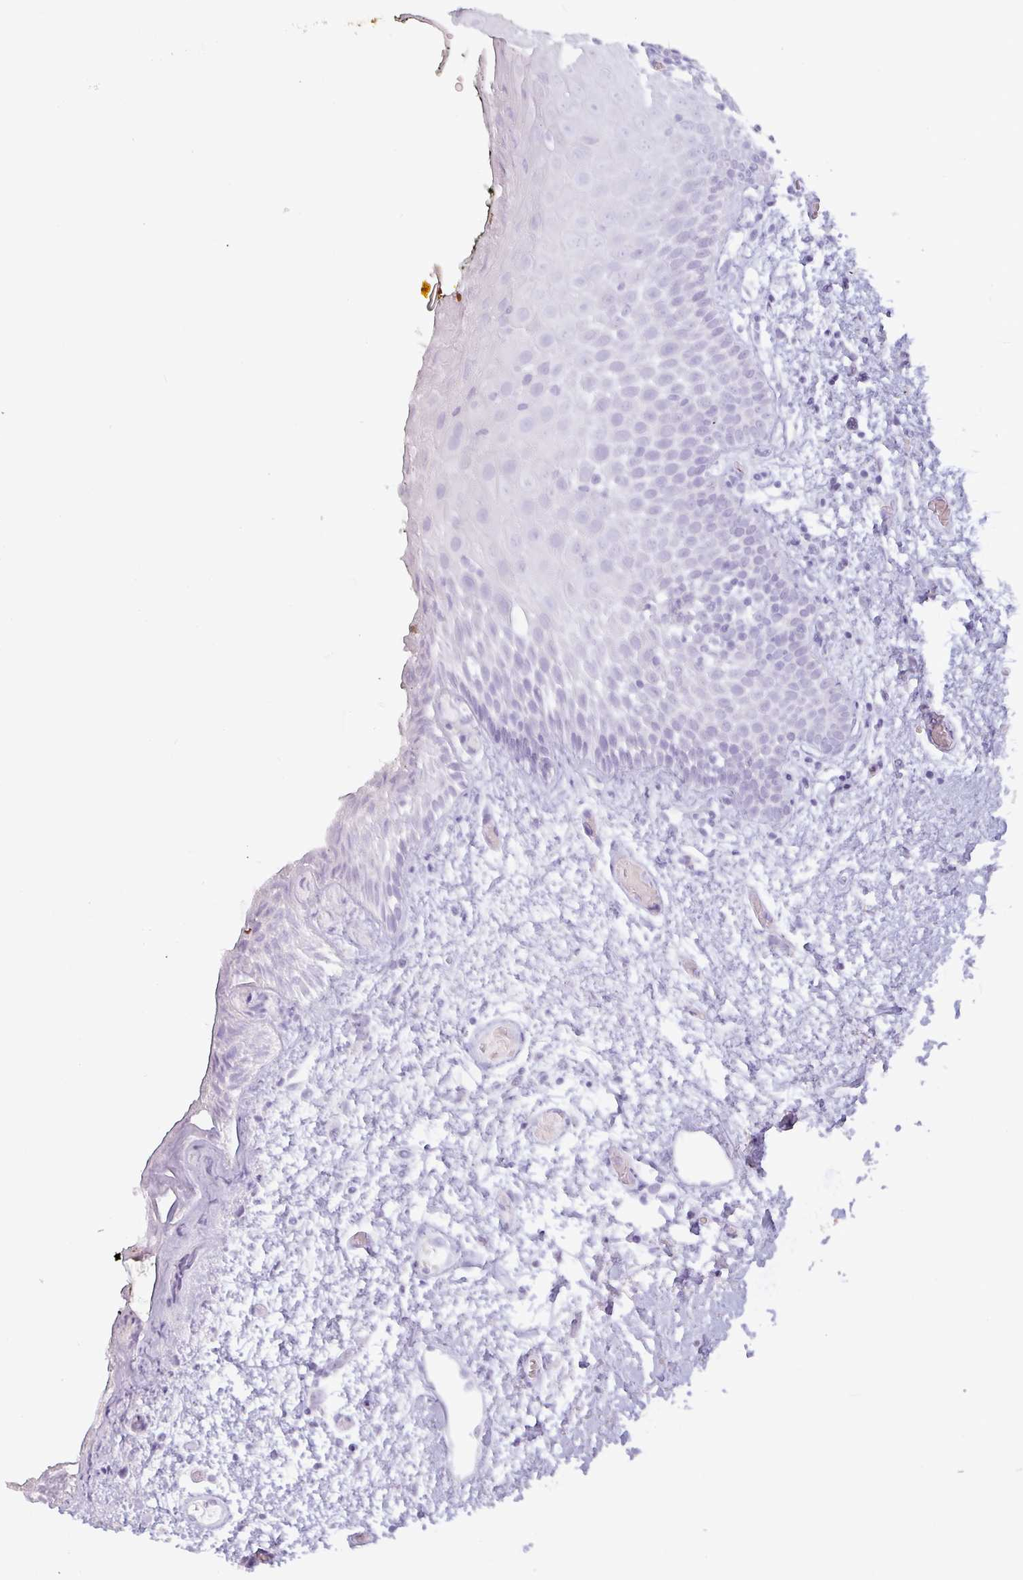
{"staining": {"intensity": "negative", "quantity": "none", "location": "none"}, "tissue": "oral mucosa", "cell_type": "Squamous epithelial cells", "image_type": "normal", "snomed": [{"axis": "morphology", "description": "Normal tissue, NOS"}, {"axis": "morphology", "description": "Squamous cell carcinoma, NOS"}, {"axis": "topography", "description": "Oral tissue"}, {"axis": "topography", "description": "Tounge, NOS"}, {"axis": "topography", "description": "Head-Neck"}], "caption": "Immunohistochemistry (IHC) photomicrograph of benign human oral mucosa stained for a protein (brown), which demonstrates no expression in squamous epithelial cells.", "gene": "PGA3", "patient": {"sex": "male", "age": 76}}